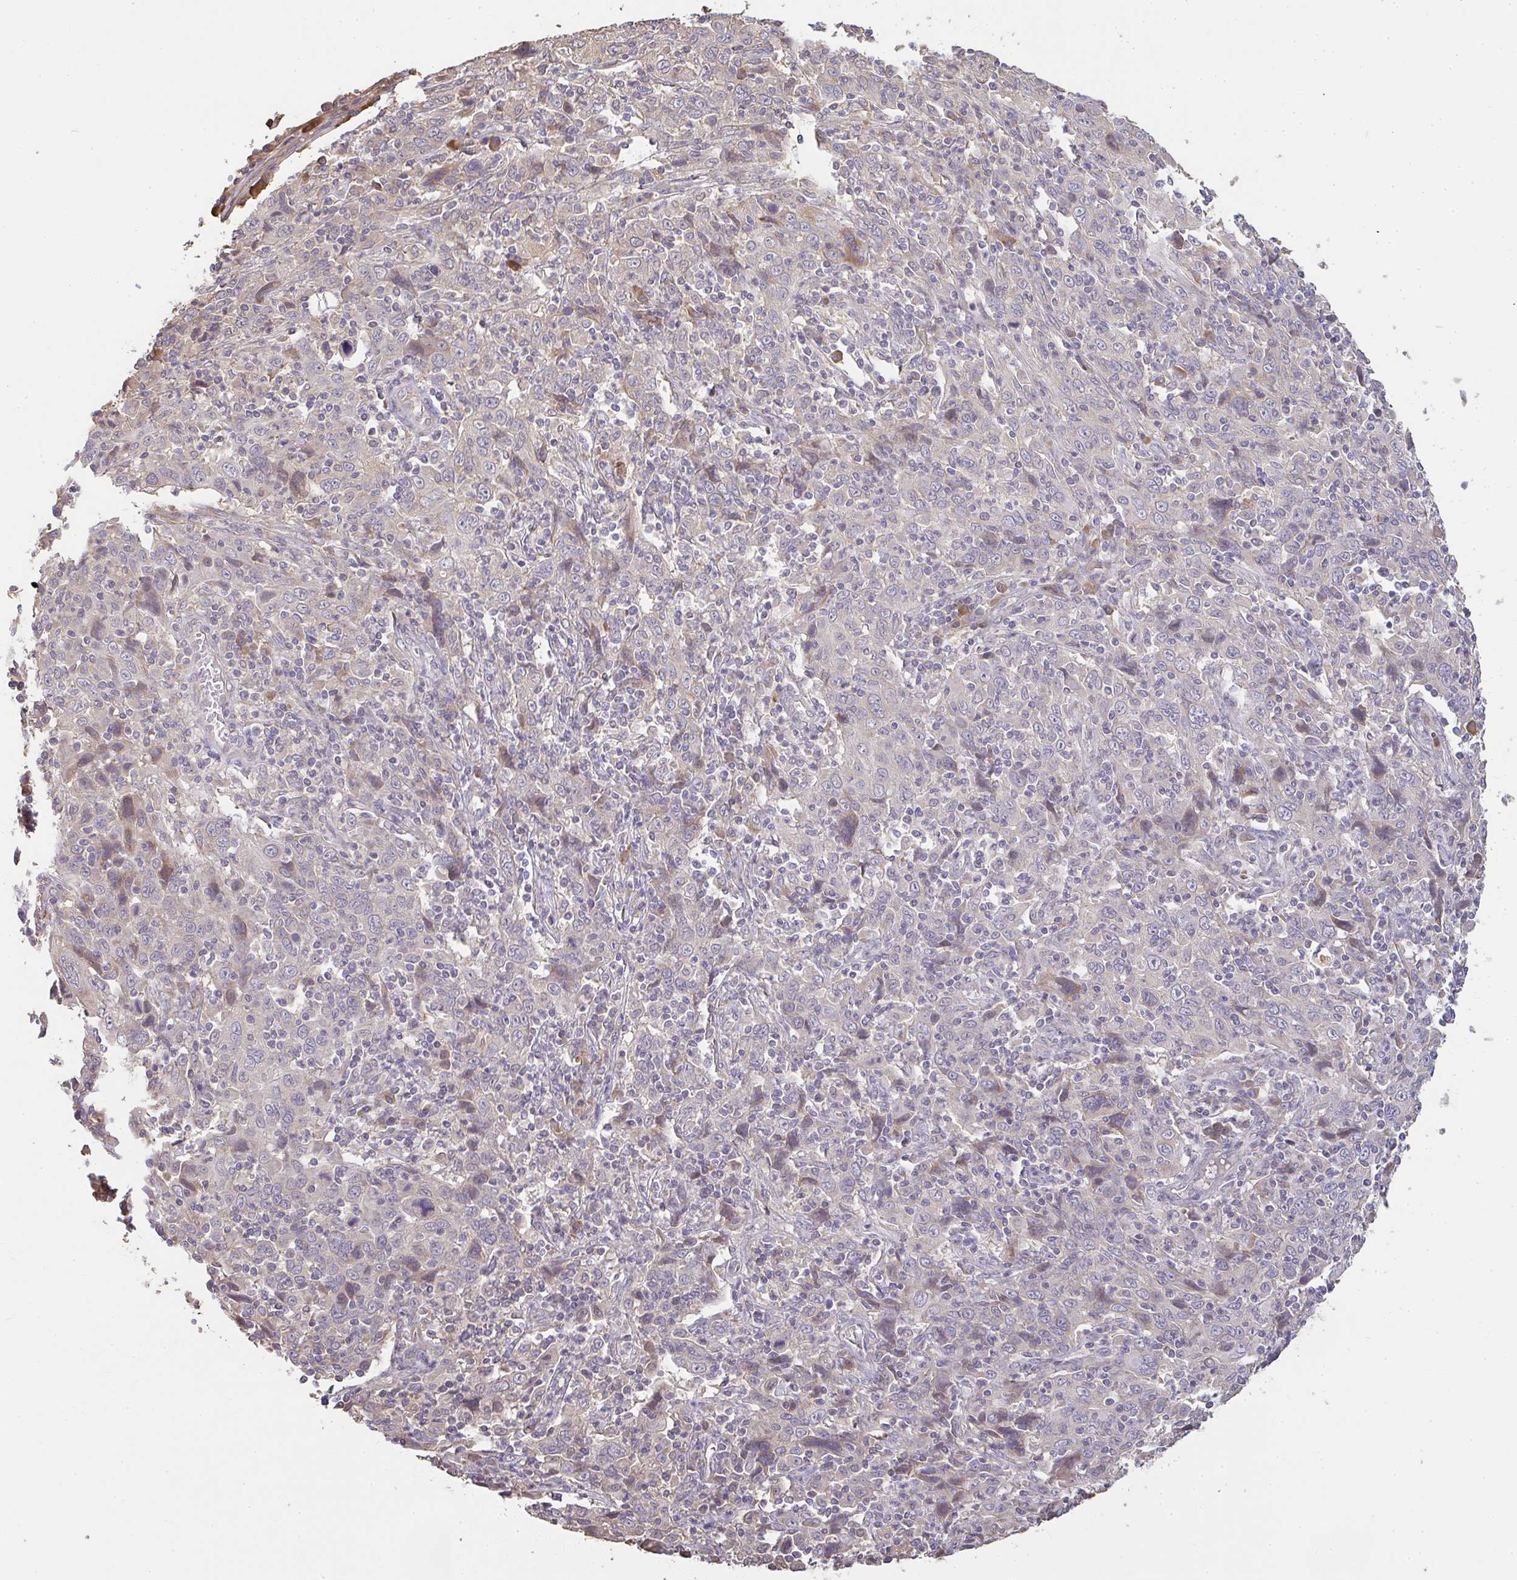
{"staining": {"intensity": "weak", "quantity": "<25%", "location": "cytoplasmic/membranous"}, "tissue": "cervical cancer", "cell_type": "Tumor cells", "image_type": "cancer", "snomed": [{"axis": "morphology", "description": "Squamous cell carcinoma, NOS"}, {"axis": "topography", "description": "Cervix"}], "caption": "Immunohistochemistry (IHC) of human cervical squamous cell carcinoma displays no expression in tumor cells.", "gene": "BRINP3", "patient": {"sex": "female", "age": 46}}